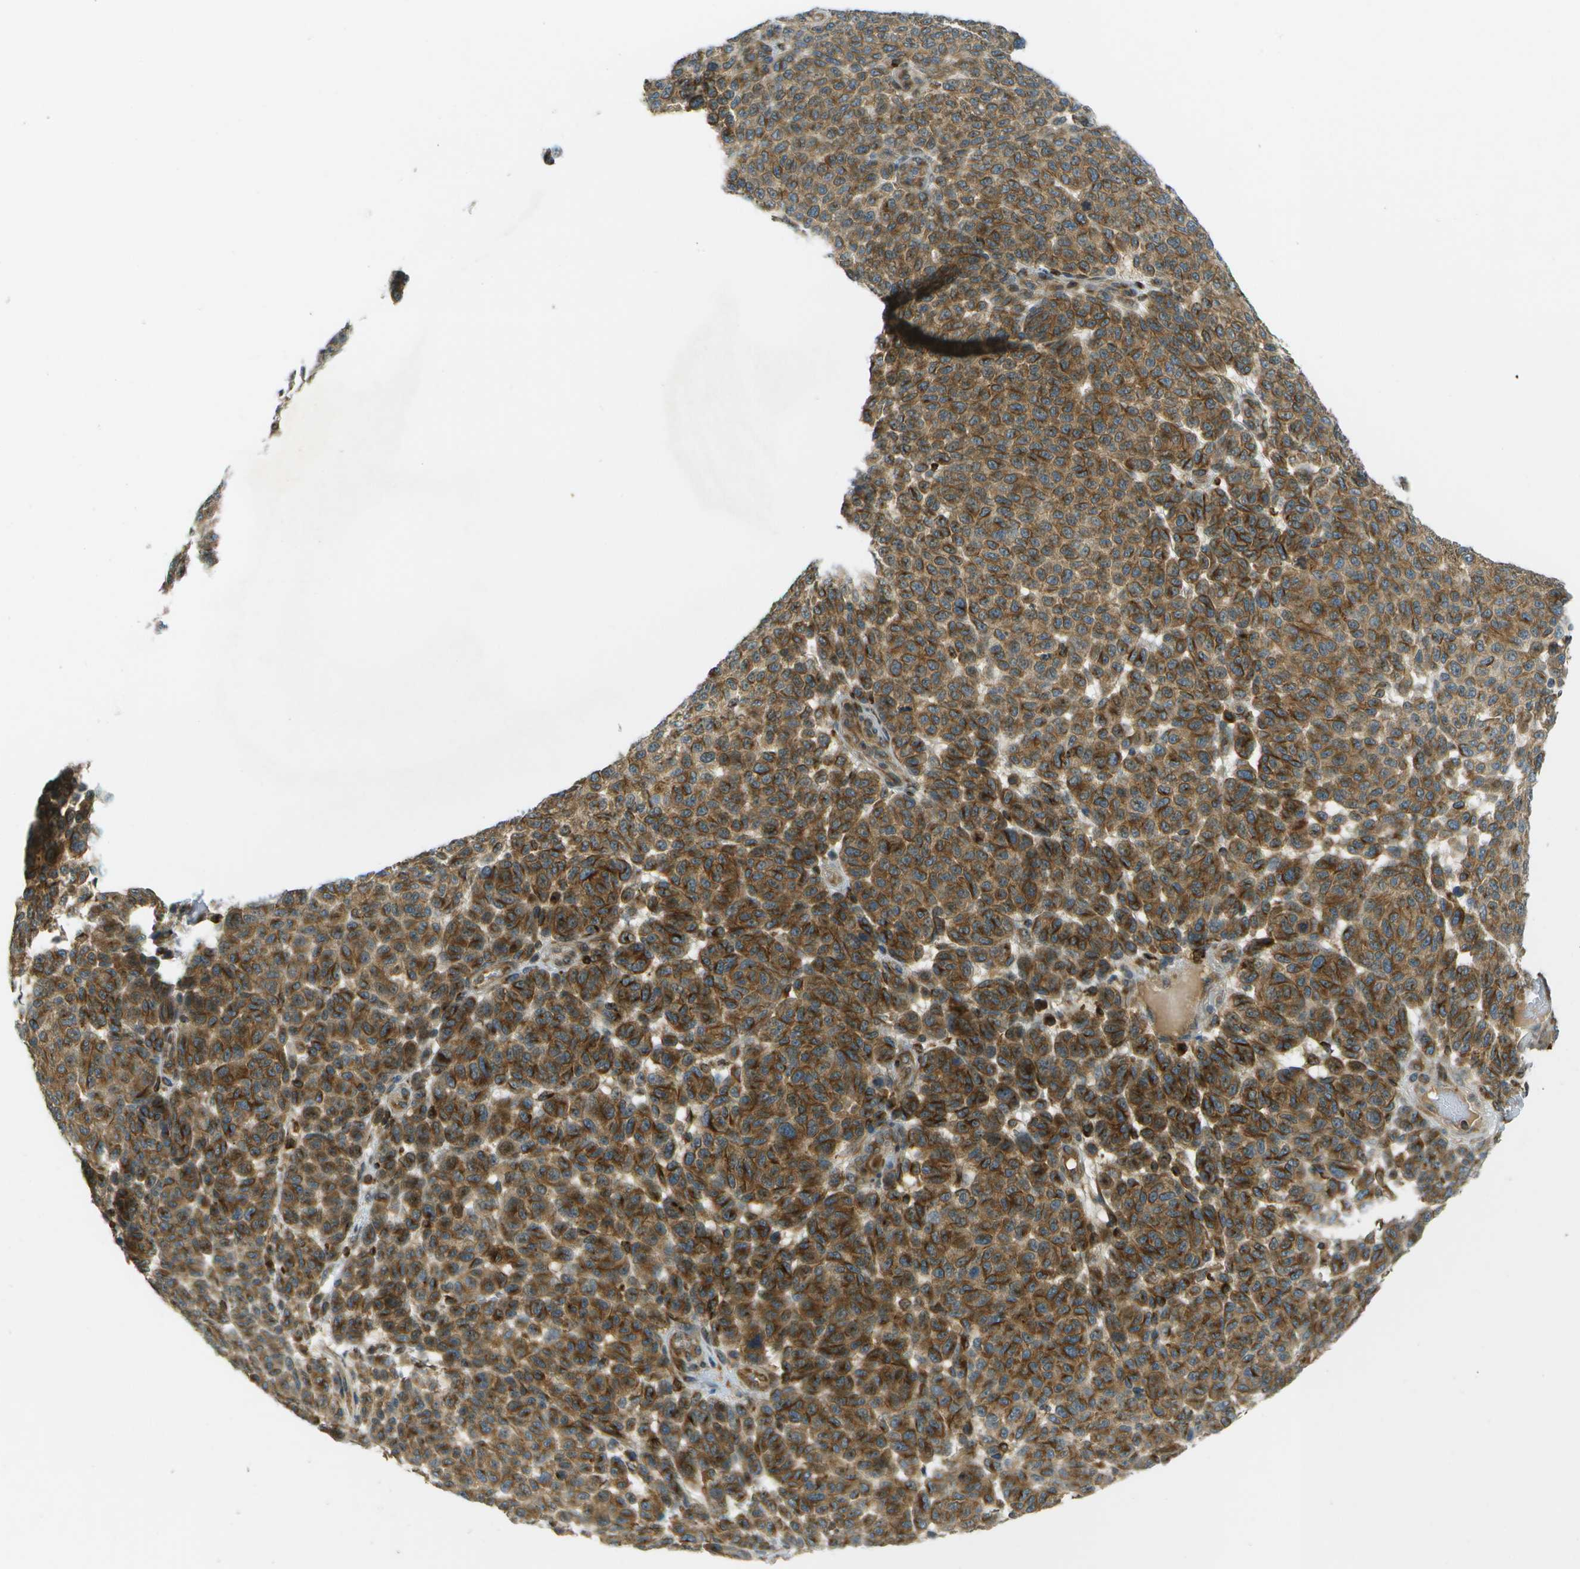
{"staining": {"intensity": "strong", "quantity": "25%-75%", "location": "cytoplasmic/membranous"}, "tissue": "melanoma", "cell_type": "Tumor cells", "image_type": "cancer", "snomed": [{"axis": "morphology", "description": "Malignant melanoma, NOS"}, {"axis": "topography", "description": "Skin"}], "caption": "Immunohistochemical staining of melanoma demonstrates high levels of strong cytoplasmic/membranous positivity in about 25%-75% of tumor cells.", "gene": "TMTC1", "patient": {"sex": "male", "age": 59}}